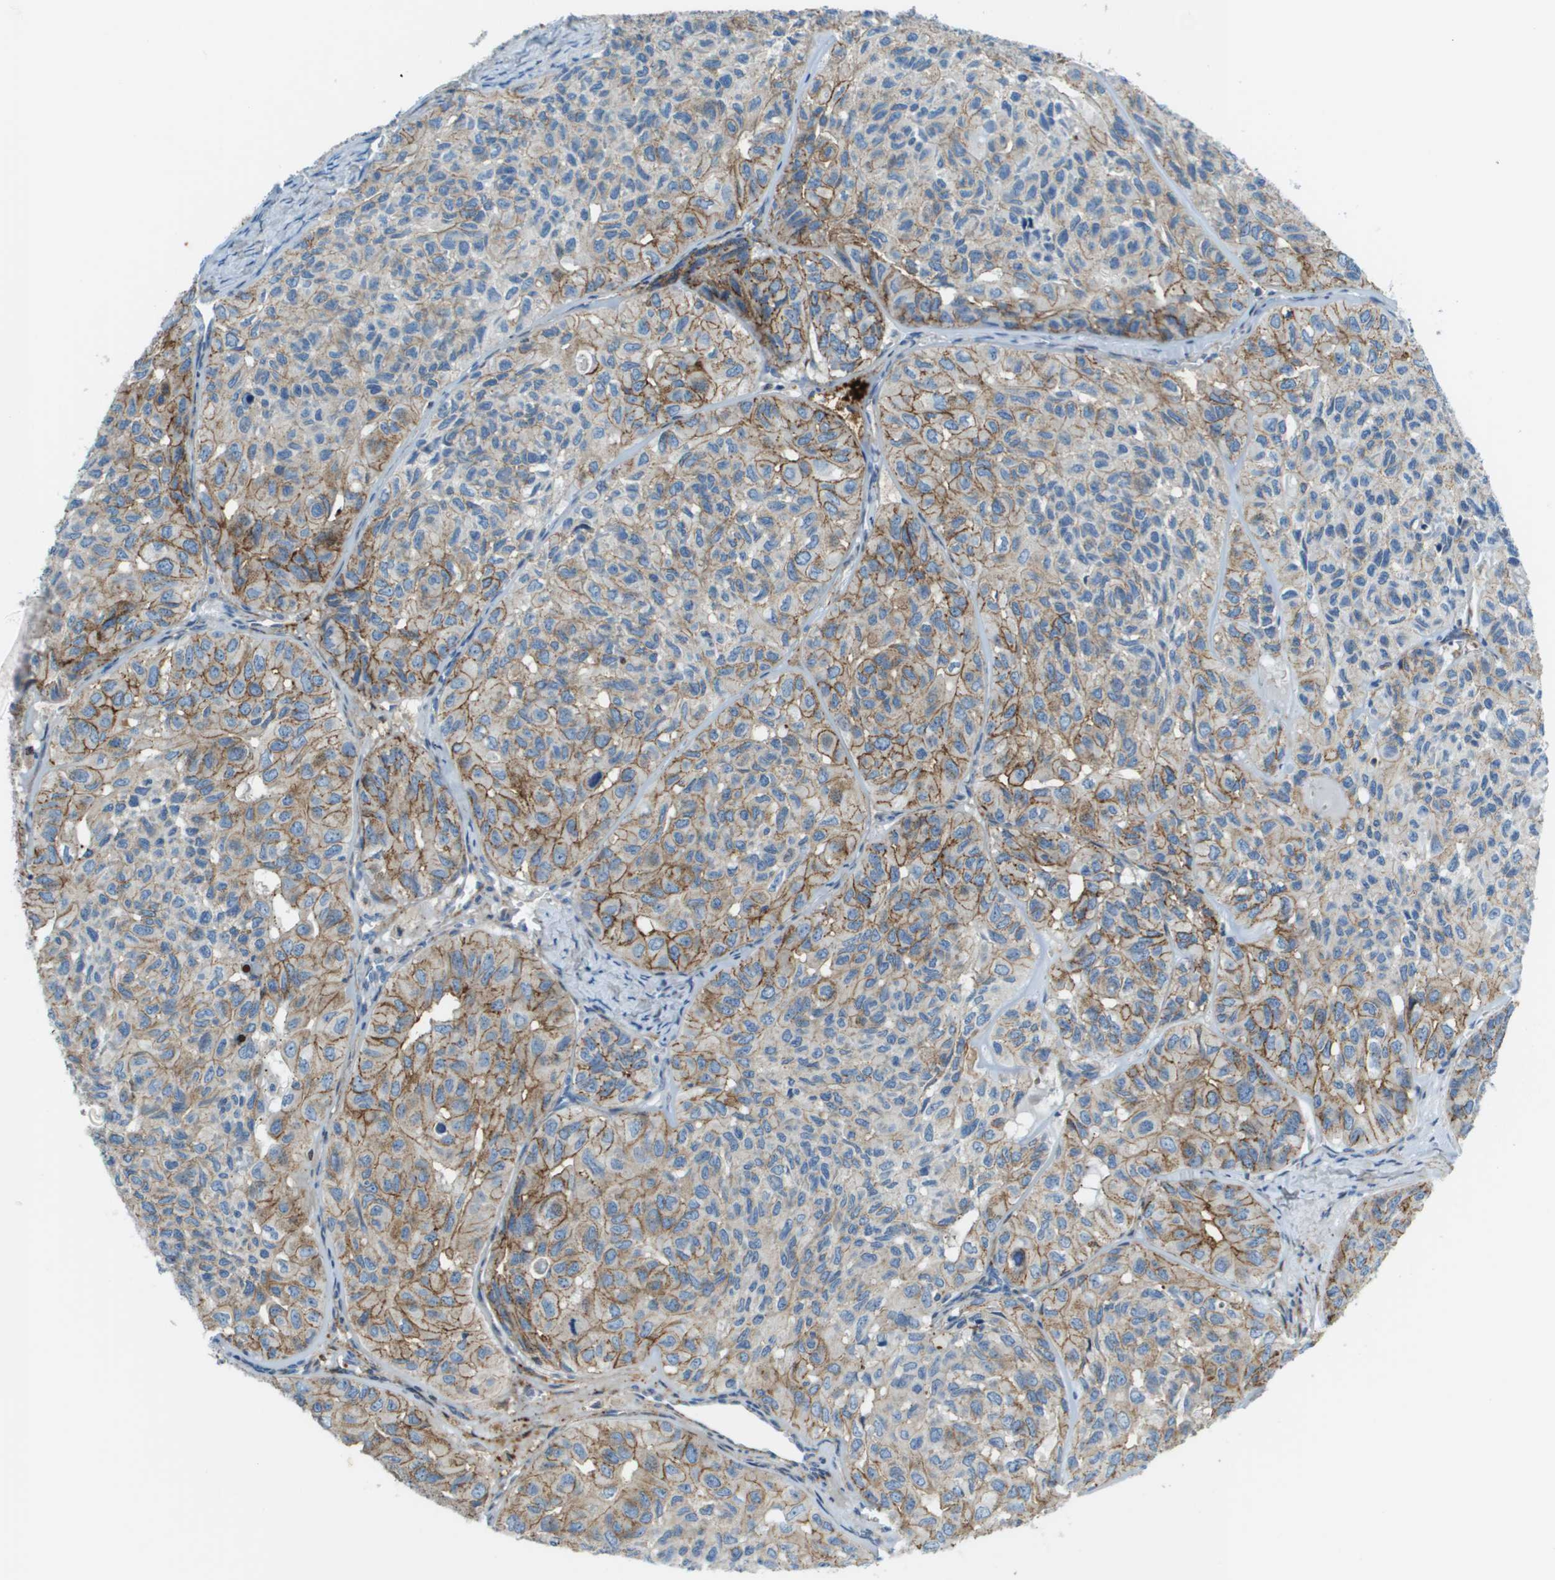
{"staining": {"intensity": "moderate", "quantity": "25%-75%", "location": "cytoplasmic/membranous"}, "tissue": "head and neck cancer", "cell_type": "Tumor cells", "image_type": "cancer", "snomed": [{"axis": "morphology", "description": "Adenocarcinoma, NOS"}, {"axis": "topography", "description": "Salivary gland, NOS"}, {"axis": "topography", "description": "Head-Neck"}], "caption": "Moderate cytoplasmic/membranous positivity is identified in approximately 25%-75% of tumor cells in head and neck cancer. Ihc stains the protein of interest in brown and the nuclei are stained blue.", "gene": "SDC1", "patient": {"sex": "female", "age": 76}}